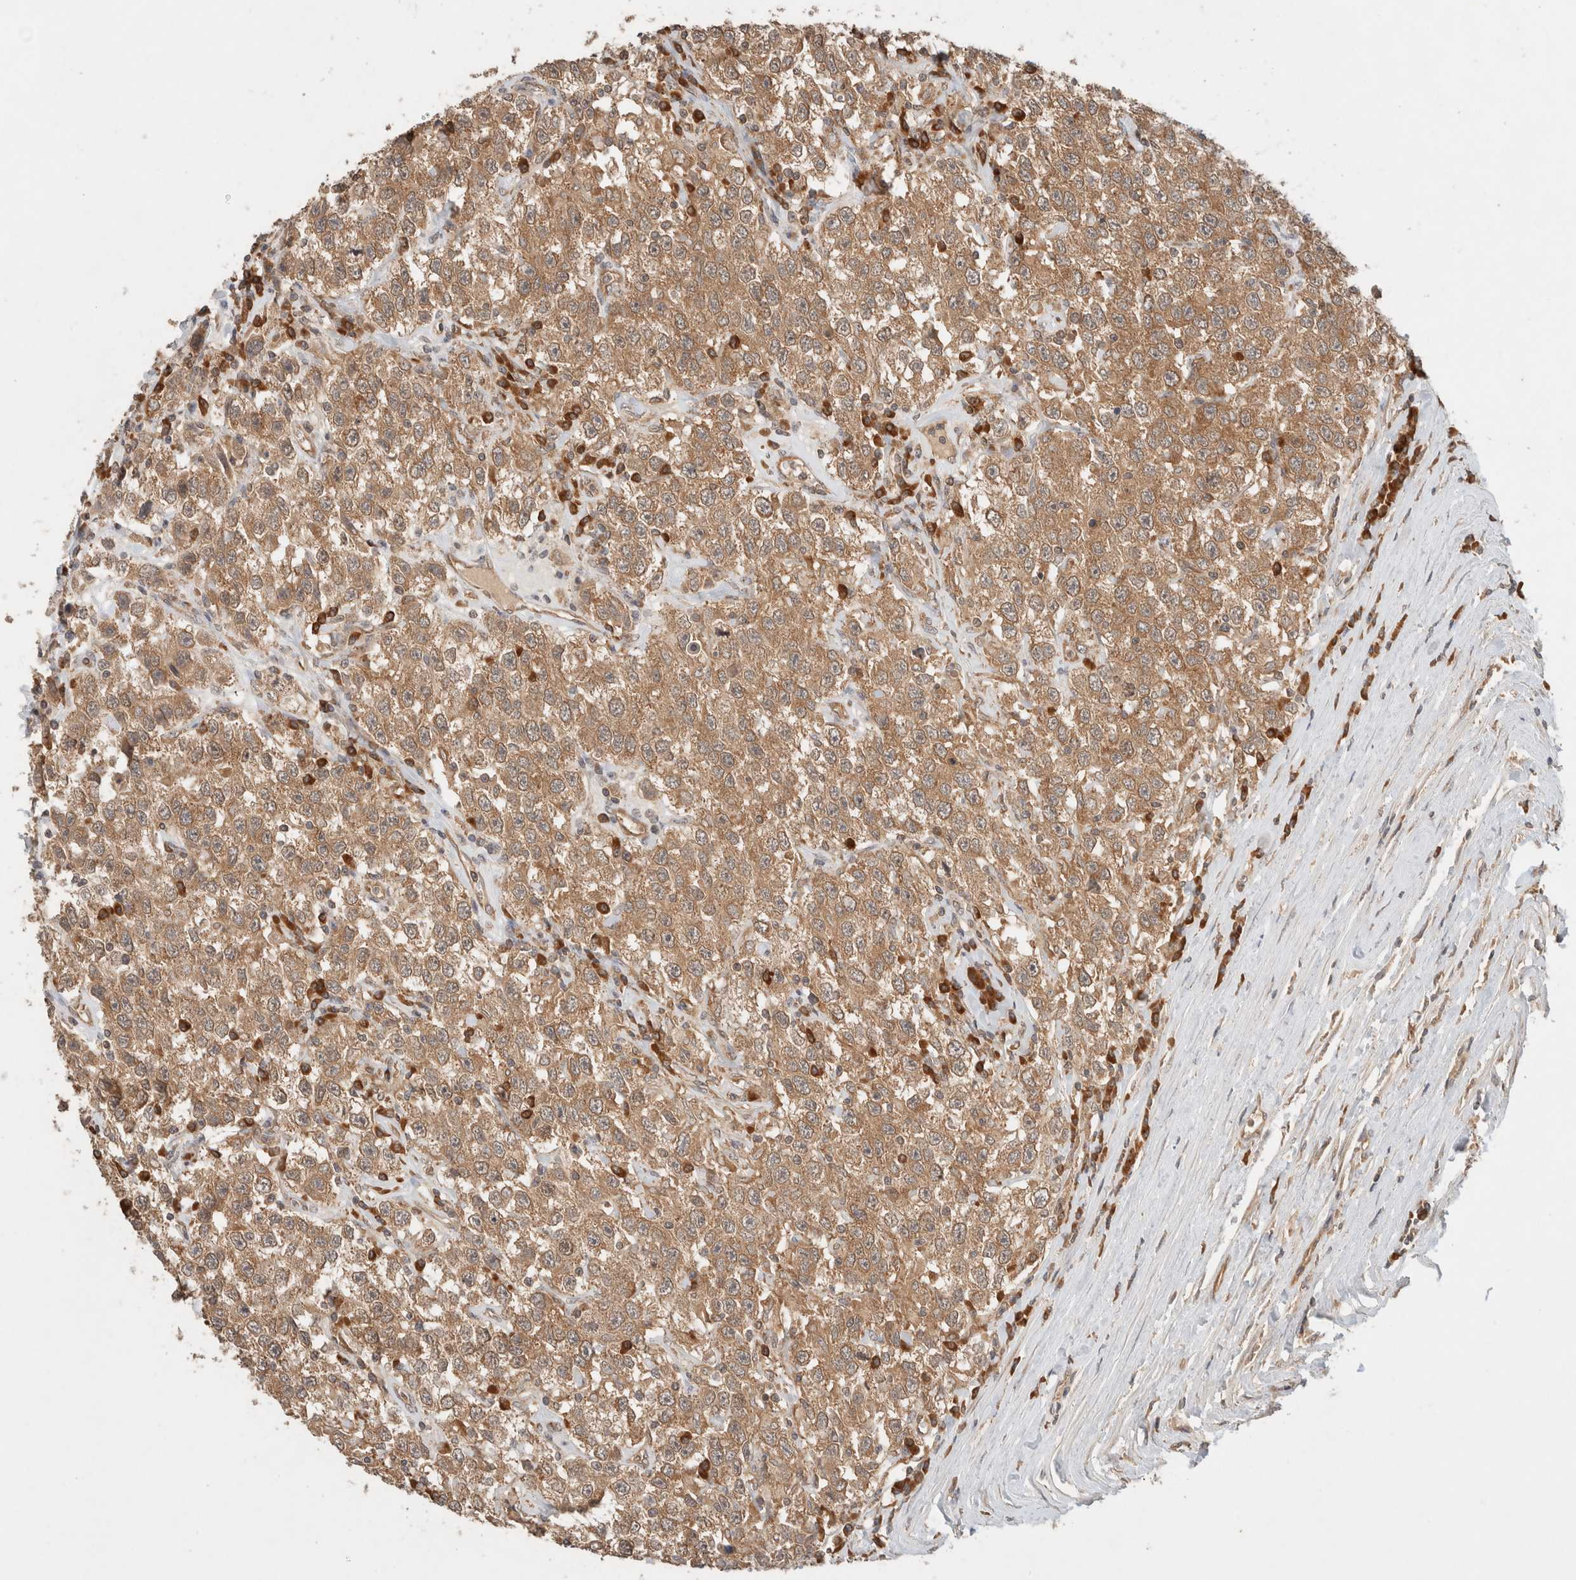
{"staining": {"intensity": "moderate", "quantity": ">75%", "location": "cytoplasmic/membranous"}, "tissue": "testis cancer", "cell_type": "Tumor cells", "image_type": "cancer", "snomed": [{"axis": "morphology", "description": "Seminoma, NOS"}, {"axis": "topography", "description": "Testis"}], "caption": "Testis cancer (seminoma) stained with DAB immunohistochemistry (IHC) displays medium levels of moderate cytoplasmic/membranous expression in about >75% of tumor cells. The protein of interest is shown in brown color, while the nuclei are stained blue.", "gene": "ARFGEF2", "patient": {"sex": "male", "age": 41}}